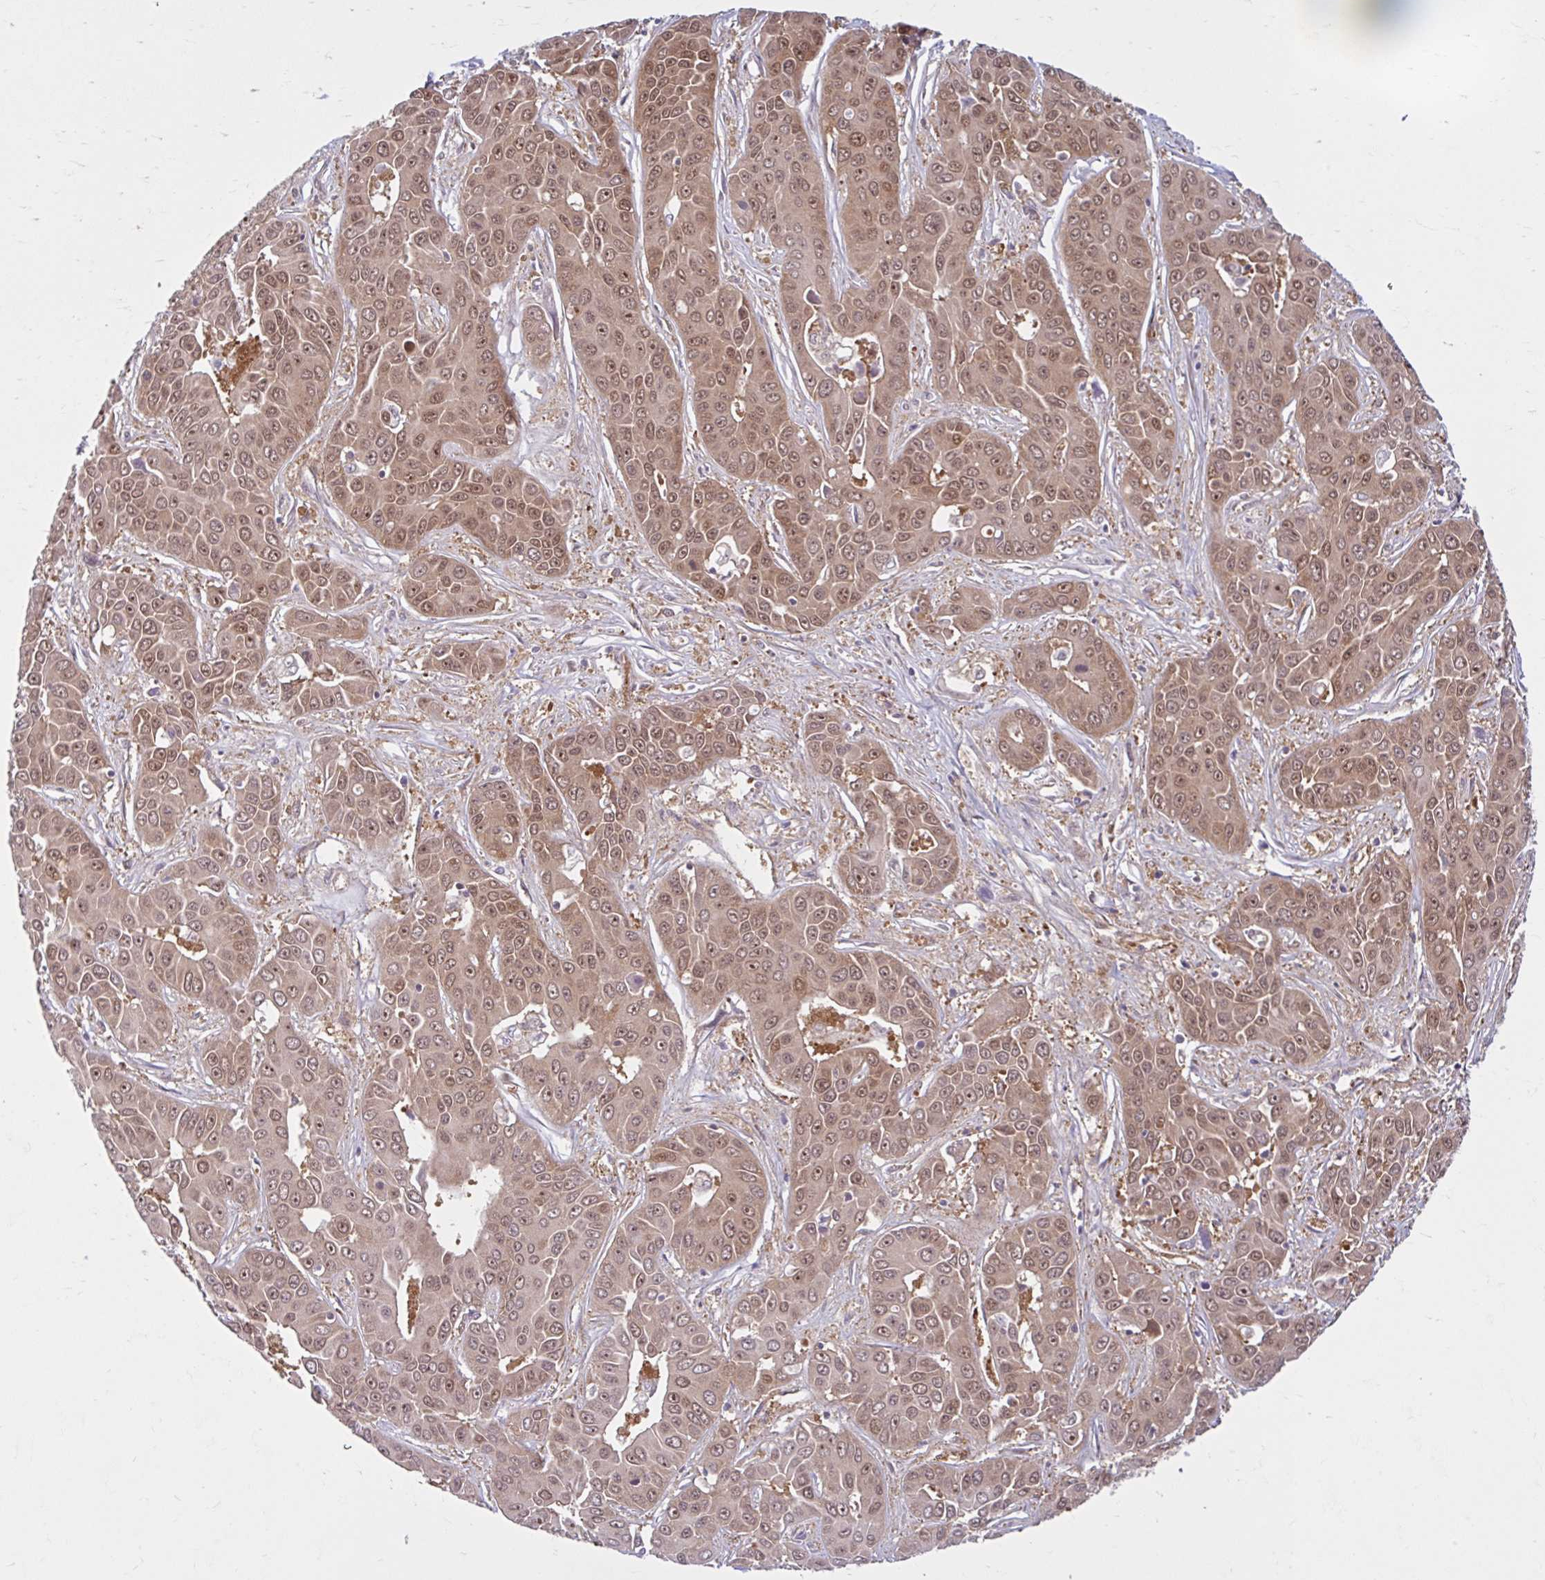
{"staining": {"intensity": "moderate", "quantity": ">75%", "location": "cytoplasmic/membranous,nuclear"}, "tissue": "liver cancer", "cell_type": "Tumor cells", "image_type": "cancer", "snomed": [{"axis": "morphology", "description": "Cholangiocarcinoma"}, {"axis": "topography", "description": "Liver"}], "caption": "Protein positivity by IHC reveals moderate cytoplasmic/membranous and nuclear positivity in approximately >75% of tumor cells in liver cancer (cholangiocarcinoma).", "gene": "HMBS", "patient": {"sex": "female", "age": 52}}